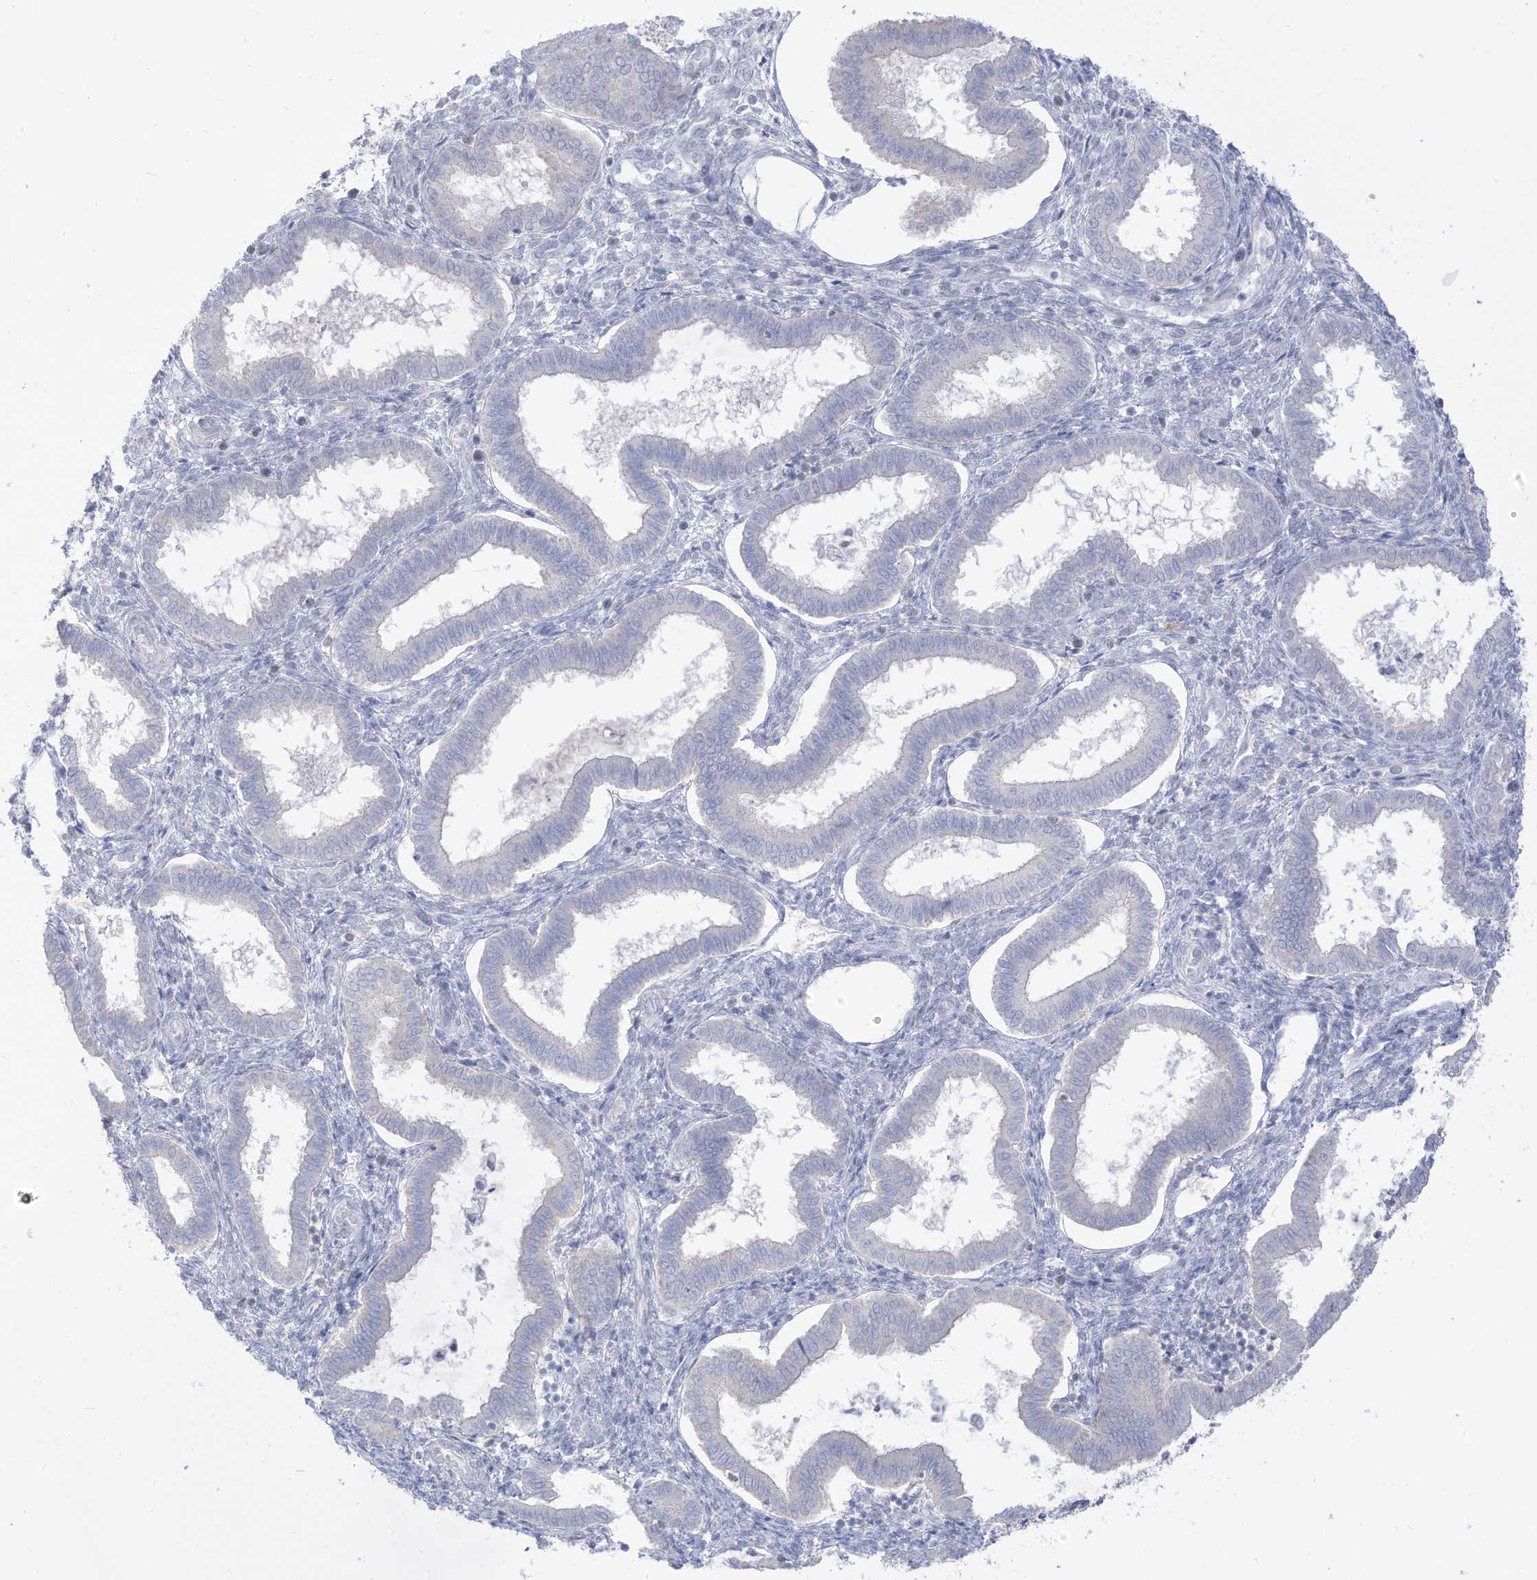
{"staining": {"intensity": "negative", "quantity": "none", "location": "none"}, "tissue": "endometrium", "cell_type": "Cells in endometrial stroma", "image_type": "normal", "snomed": [{"axis": "morphology", "description": "Normal tissue, NOS"}, {"axis": "topography", "description": "Endometrium"}], "caption": "Histopathology image shows no protein positivity in cells in endometrial stroma of normal endometrium. Nuclei are stained in blue.", "gene": "OGT", "patient": {"sex": "female", "age": 24}}